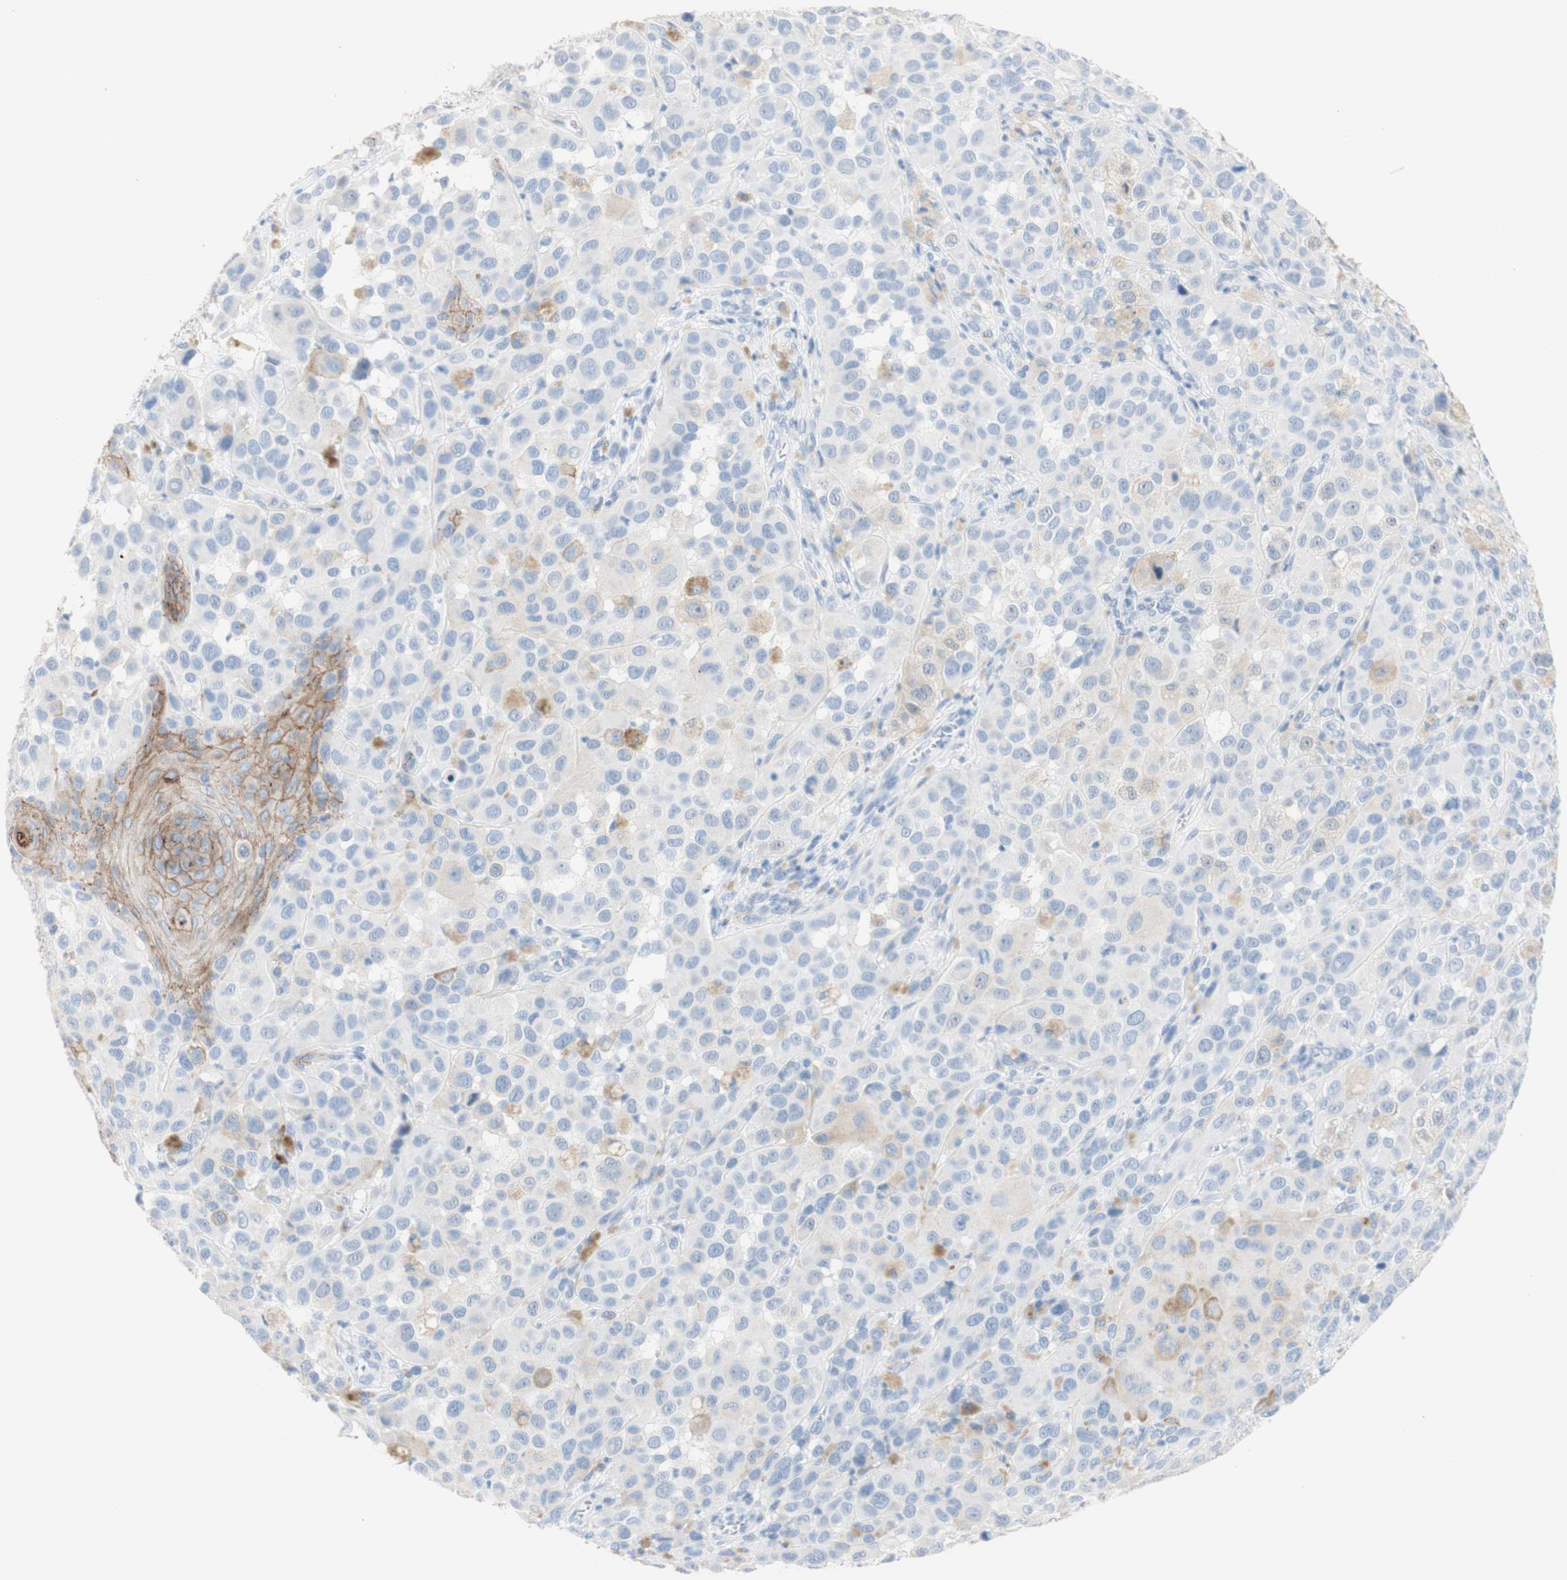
{"staining": {"intensity": "moderate", "quantity": "<25%", "location": "cytoplasmic/membranous"}, "tissue": "melanoma", "cell_type": "Tumor cells", "image_type": "cancer", "snomed": [{"axis": "morphology", "description": "Malignant melanoma, NOS"}, {"axis": "topography", "description": "Skin"}], "caption": "A low amount of moderate cytoplasmic/membranous expression is appreciated in about <25% of tumor cells in malignant melanoma tissue. (Brightfield microscopy of DAB IHC at high magnification).", "gene": "DSC2", "patient": {"sex": "male", "age": 96}}